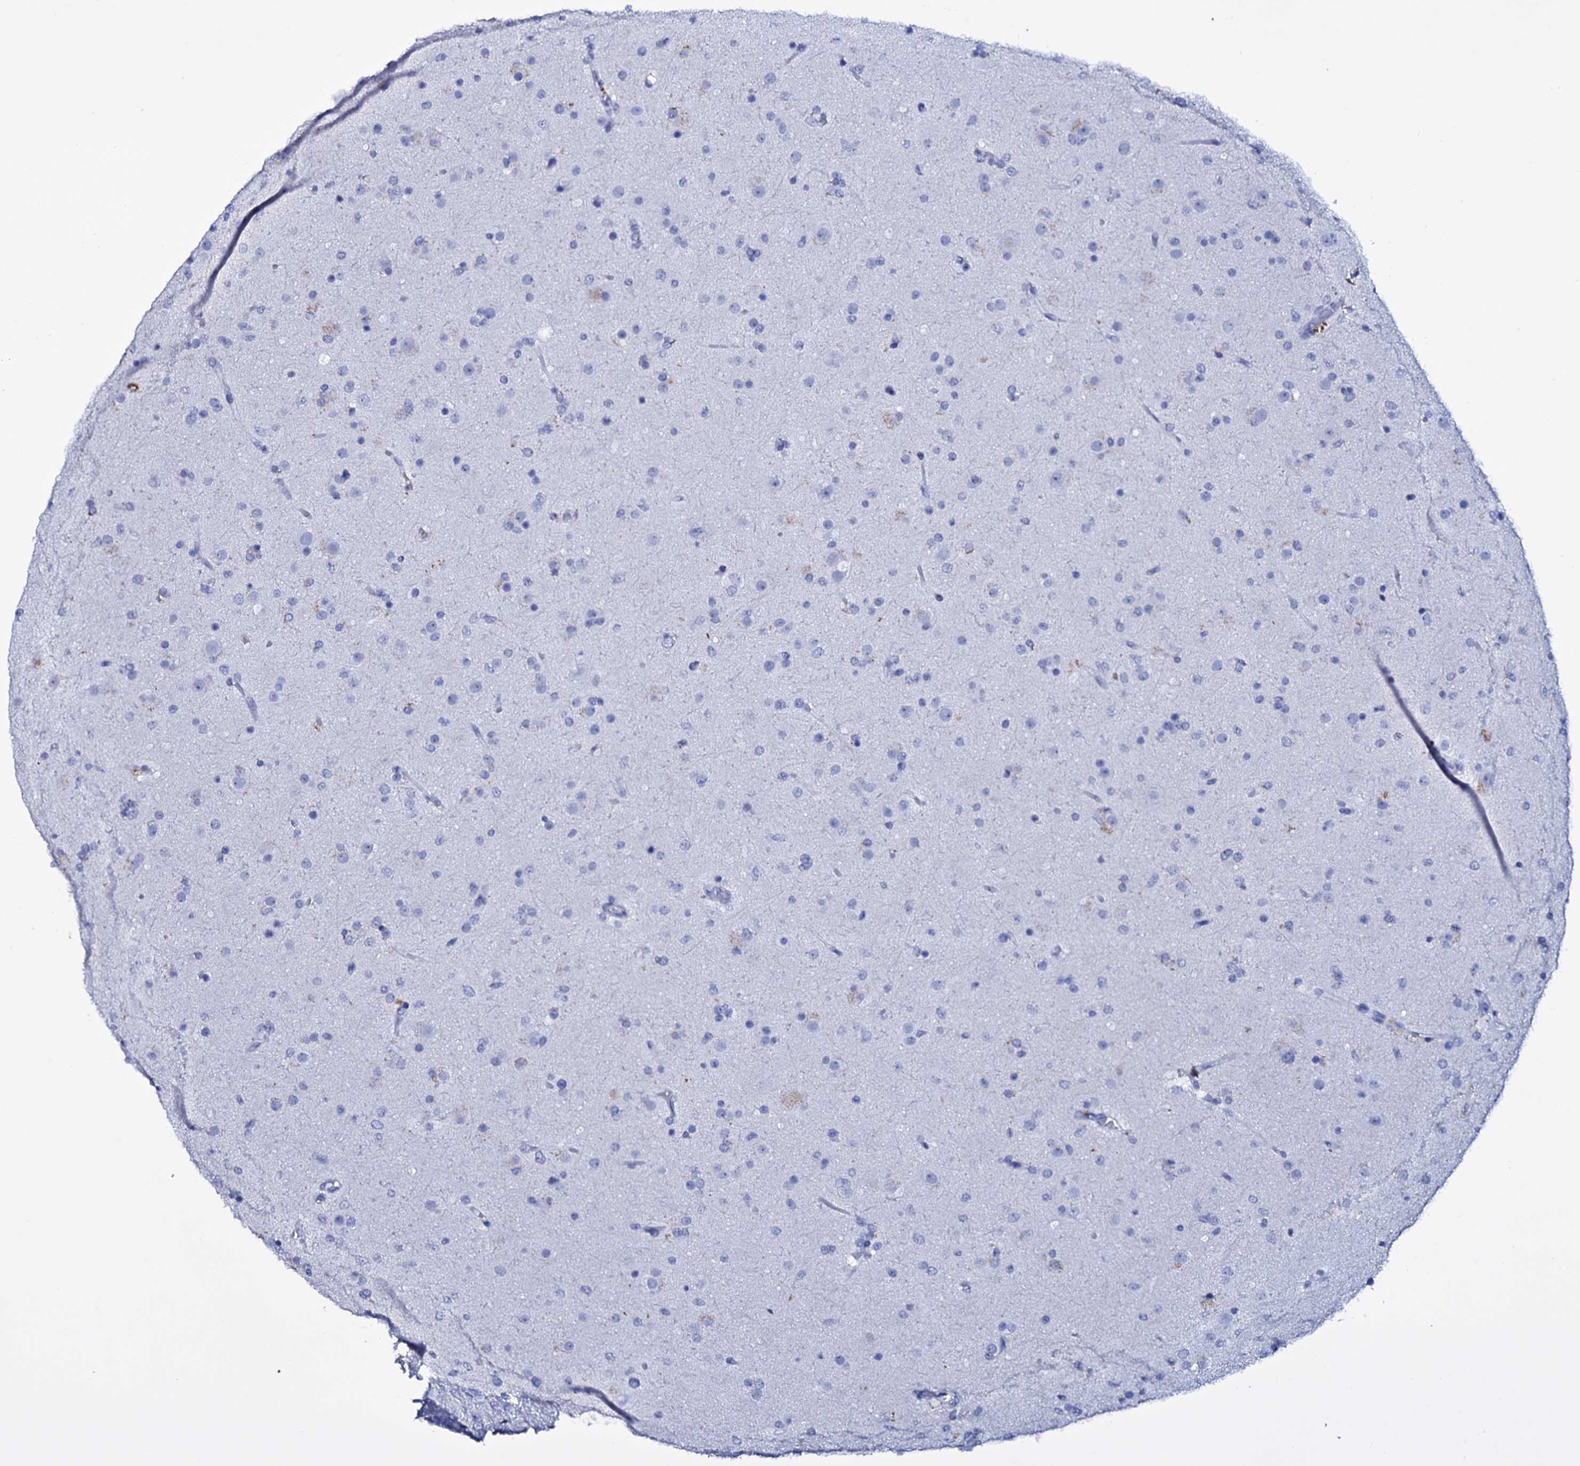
{"staining": {"intensity": "negative", "quantity": "none", "location": "none"}, "tissue": "glioma", "cell_type": "Tumor cells", "image_type": "cancer", "snomed": [{"axis": "morphology", "description": "Glioma, malignant, Low grade"}, {"axis": "topography", "description": "Brain"}], "caption": "This is a histopathology image of immunohistochemistry staining of malignant glioma (low-grade), which shows no expression in tumor cells.", "gene": "ITPRID2", "patient": {"sex": "male", "age": 65}}